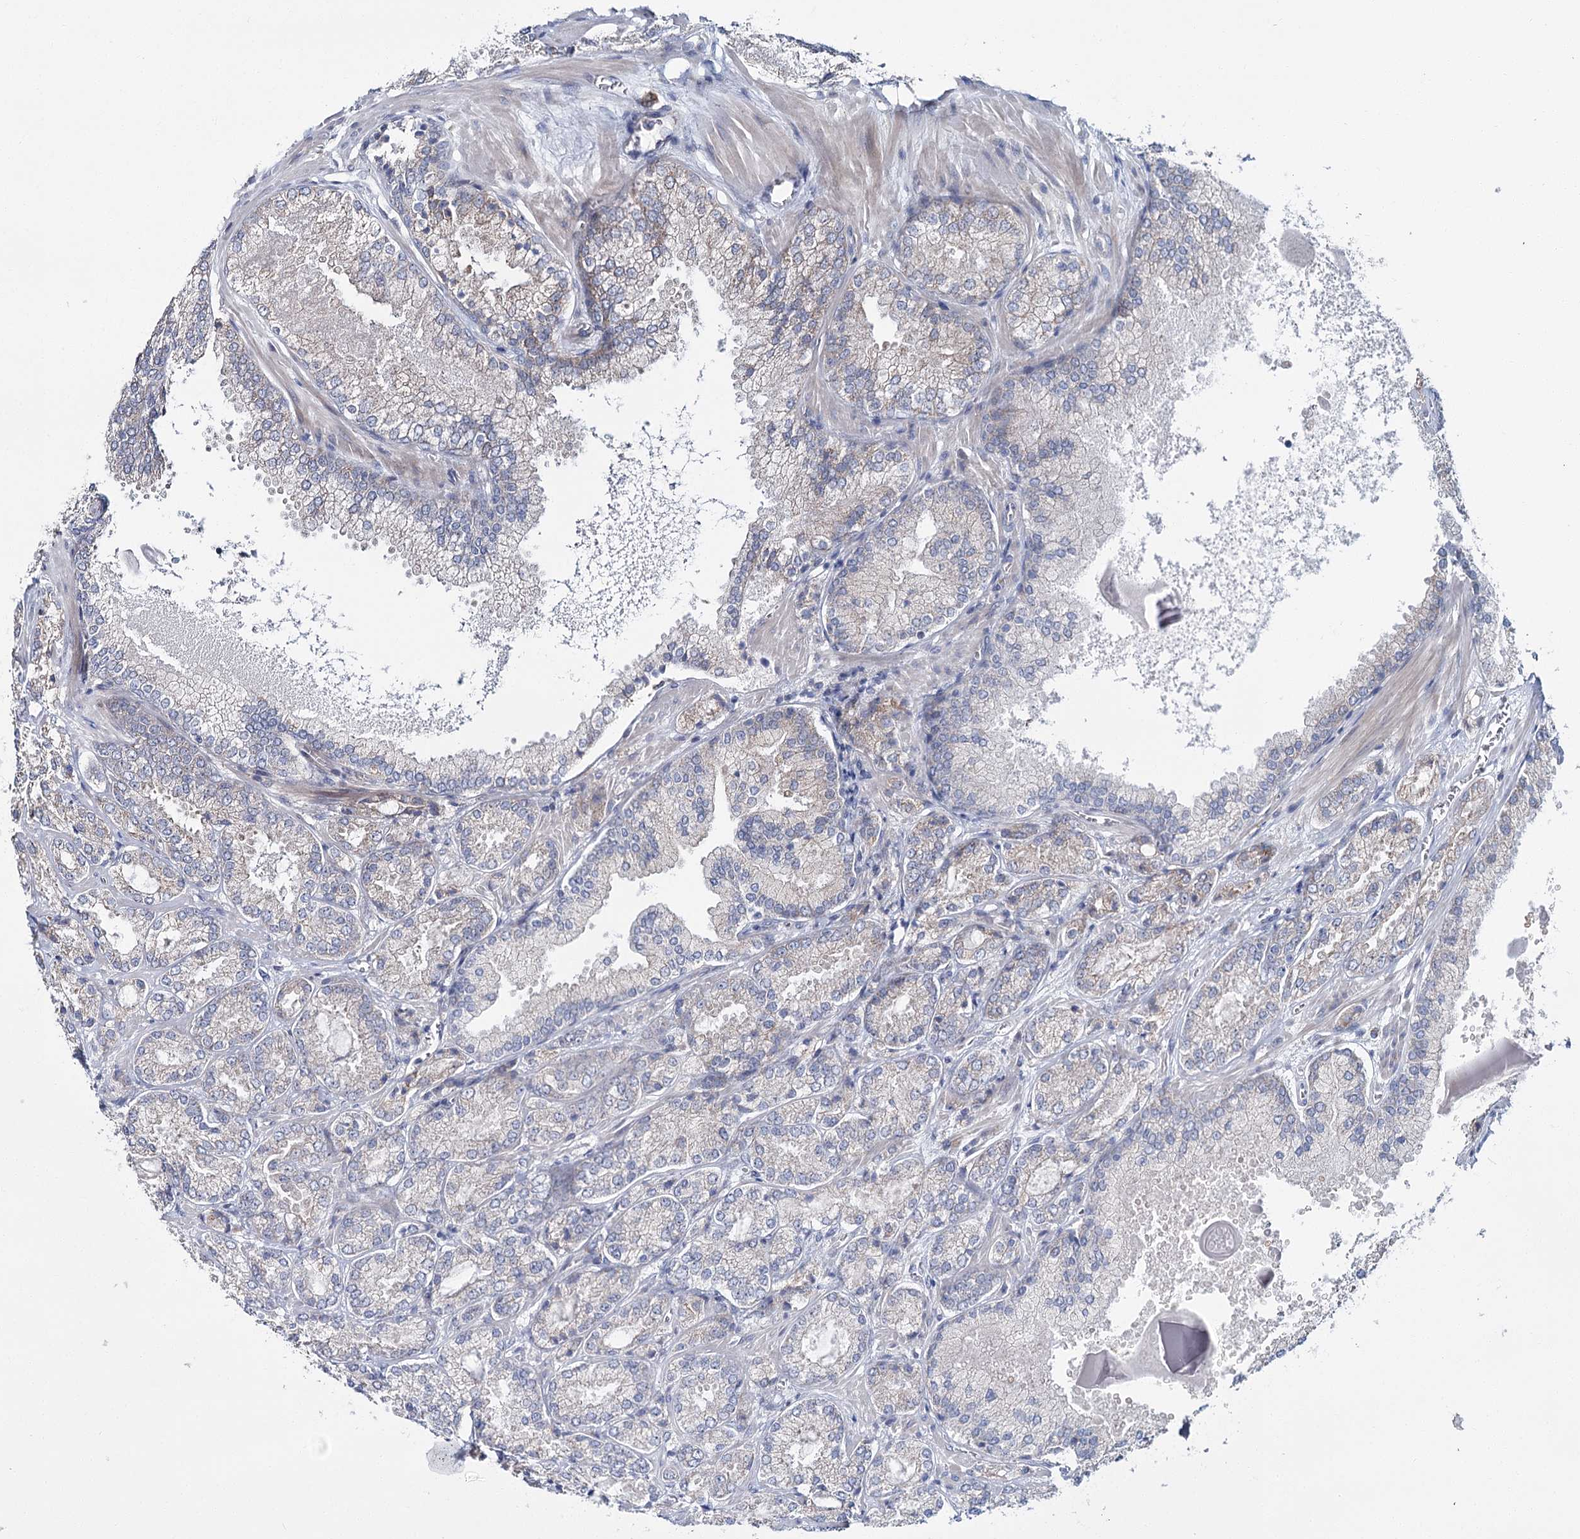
{"staining": {"intensity": "weak", "quantity": "<25%", "location": "cytoplasmic/membranous"}, "tissue": "prostate cancer", "cell_type": "Tumor cells", "image_type": "cancer", "snomed": [{"axis": "morphology", "description": "Adenocarcinoma, Low grade"}, {"axis": "topography", "description": "Prostate"}], "caption": "An immunohistochemistry photomicrograph of adenocarcinoma (low-grade) (prostate) is shown. There is no staining in tumor cells of adenocarcinoma (low-grade) (prostate). (DAB immunohistochemistry, high magnification).", "gene": "CPLANE1", "patient": {"sex": "male", "age": 74}}